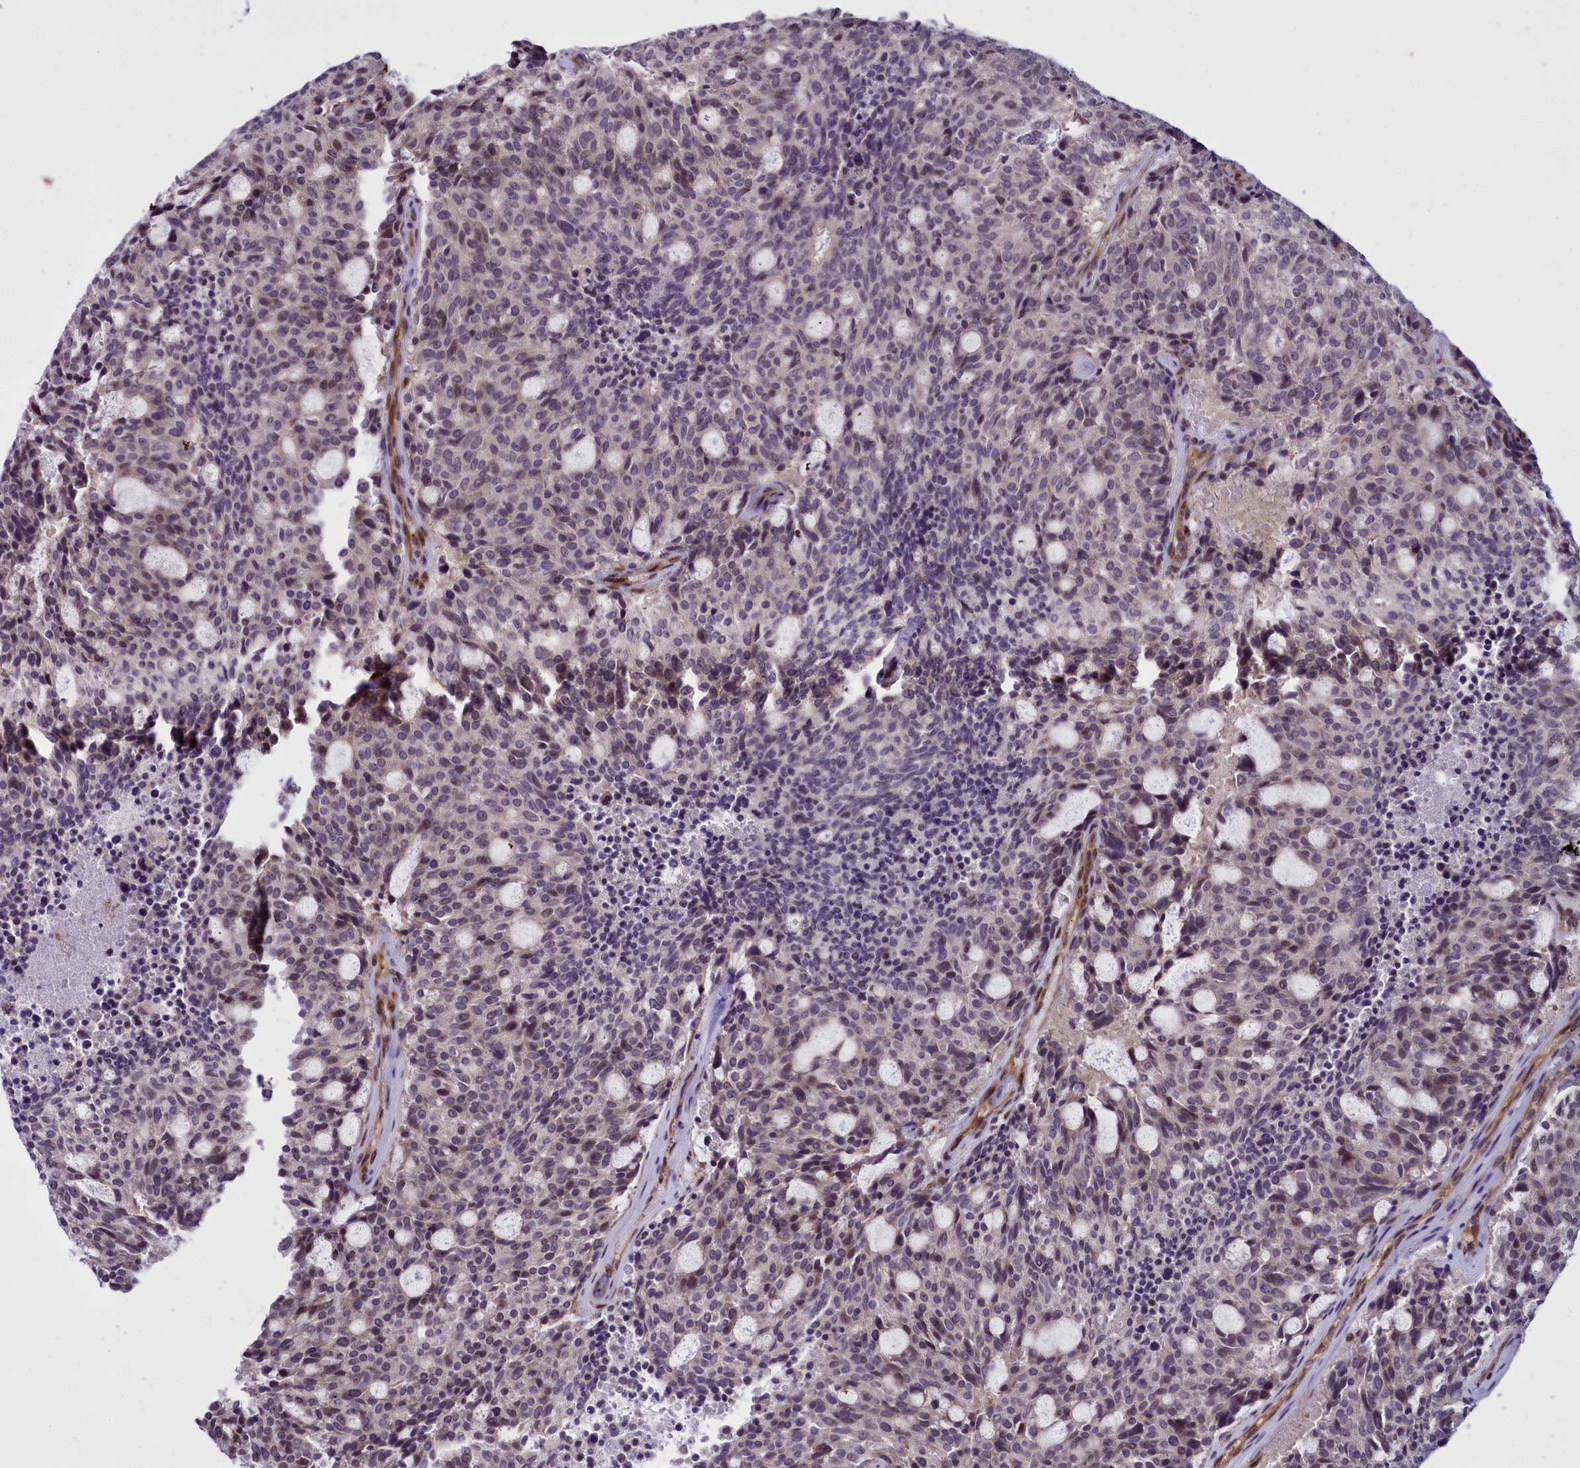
{"staining": {"intensity": "weak", "quantity": "<25%", "location": "nuclear"}, "tissue": "carcinoid", "cell_type": "Tumor cells", "image_type": "cancer", "snomed": [{"axis": "morphology", "description": "Carcinoid, malignant, NOS"}, {"axis": "topography", "description": "Pancreas"}], "caption": "A micrograph of malignant carcinoid stained for a protein shows no brown staining in tumor cells. Brightfield microscopy of immunohistochemistry stained with DAB (brown) and hematoxylin (blue), captured at high magnification.", "gene": "BCAR1", "patient": {"sex": "female", "age": 54}}